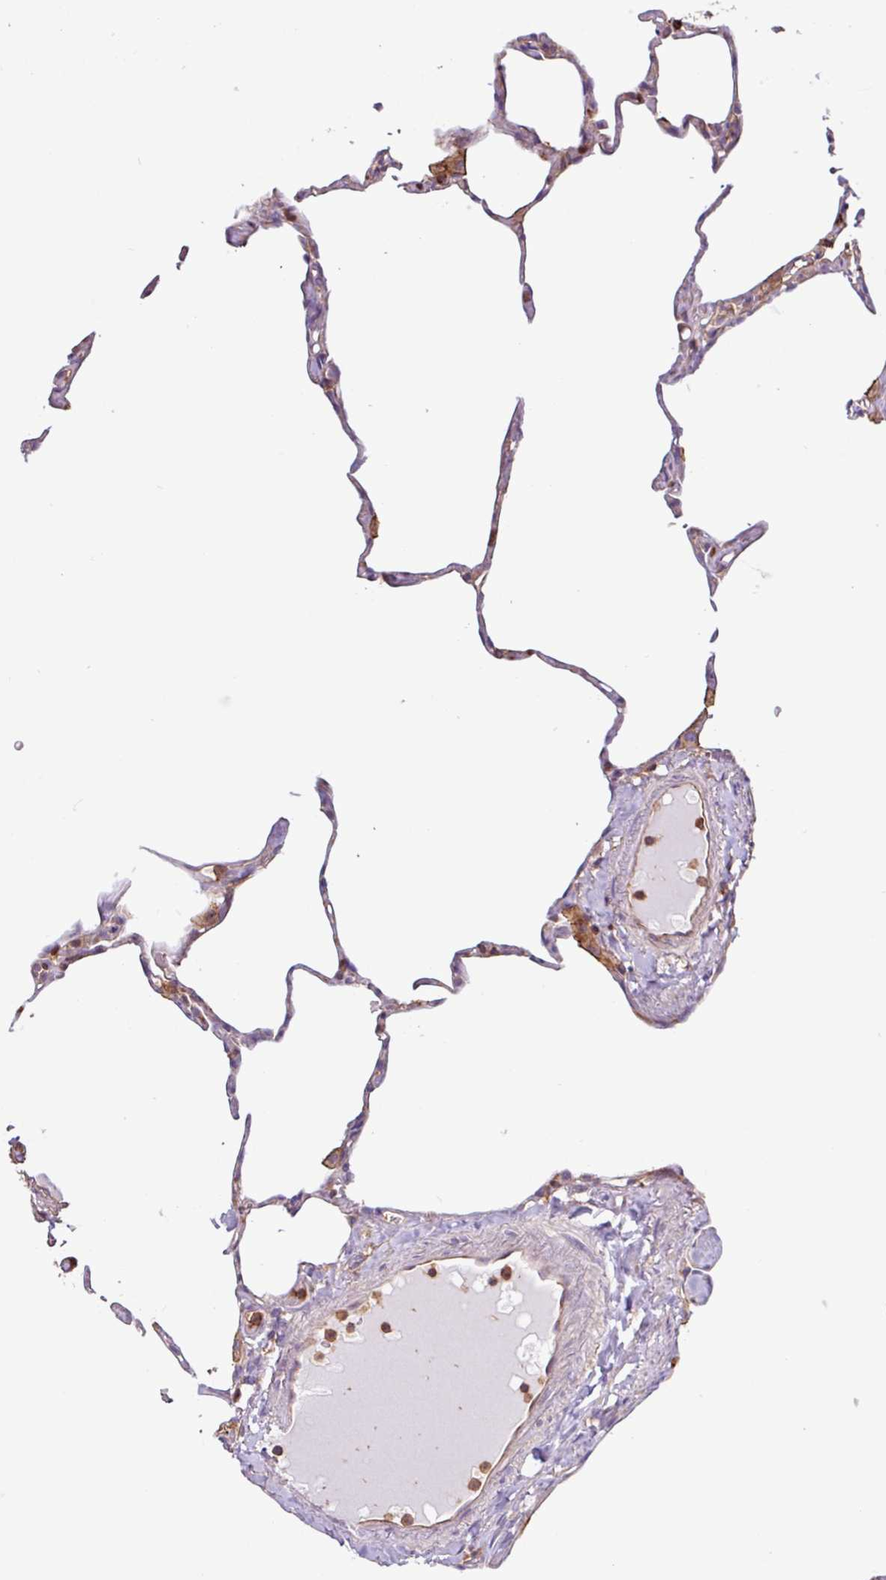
{"staining": {"intensity": "moderate", "quantity": "25%-75%", "location": "cytoplasmic/membranous"}, "tissue": "lung", "cell_type": "Alveolar cells", "image_type": "normal", "snomed": [{"axis": "morphology", "description": "Normal tissue, NOS"}, {"axis": "topography", "description": "Lung"}], "caption": "Immunohistochemical staining of benign lung reveals moderate cytoplasmic/membranous protein expression in approximately 25%-75% of alveolar cells.", "gene": "ACTR3B", "patient": {"sex": "male", "age": 65}}